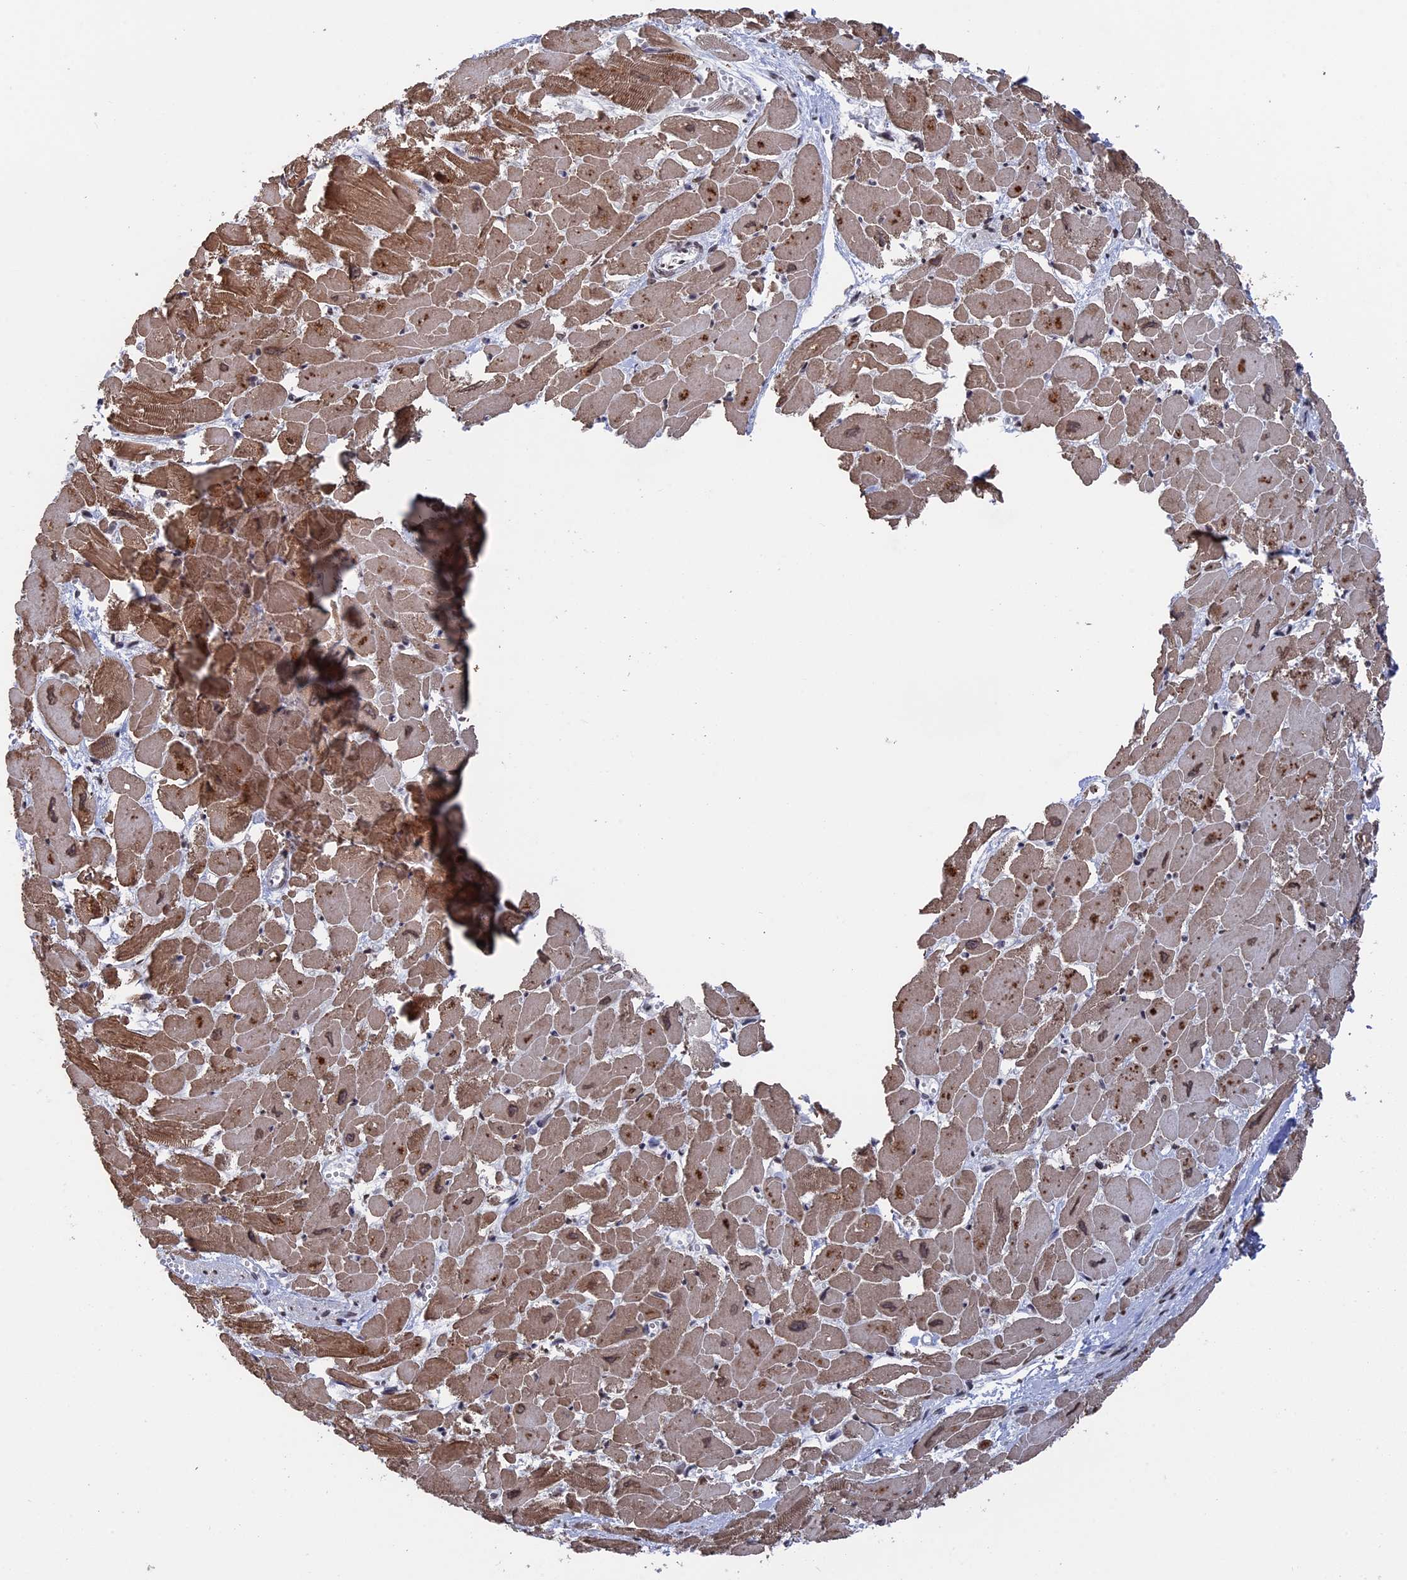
{"staining": {"intensity": "moderate", "quantity": ">75%", "location": "cytoplasmic/membranous,nuclear"}, "tissue": "heart muscle", "cell_type": "Cardiomyocytes", "image_type": "normal", "snomed": [{"axis": "morphology", "description": "Normal tissue, NOS"}, {"axis": "topography", "description": "Heart"}], "caption": "Immunohistochemical staining of unremarkable human heart muscle displays moderate cytoplasmic/membranous,nuclear protein staining in about >75% of cardiomyocytes.", "gene": "NR2C2AP", "patient": {"sex": "male", "age": 54}}